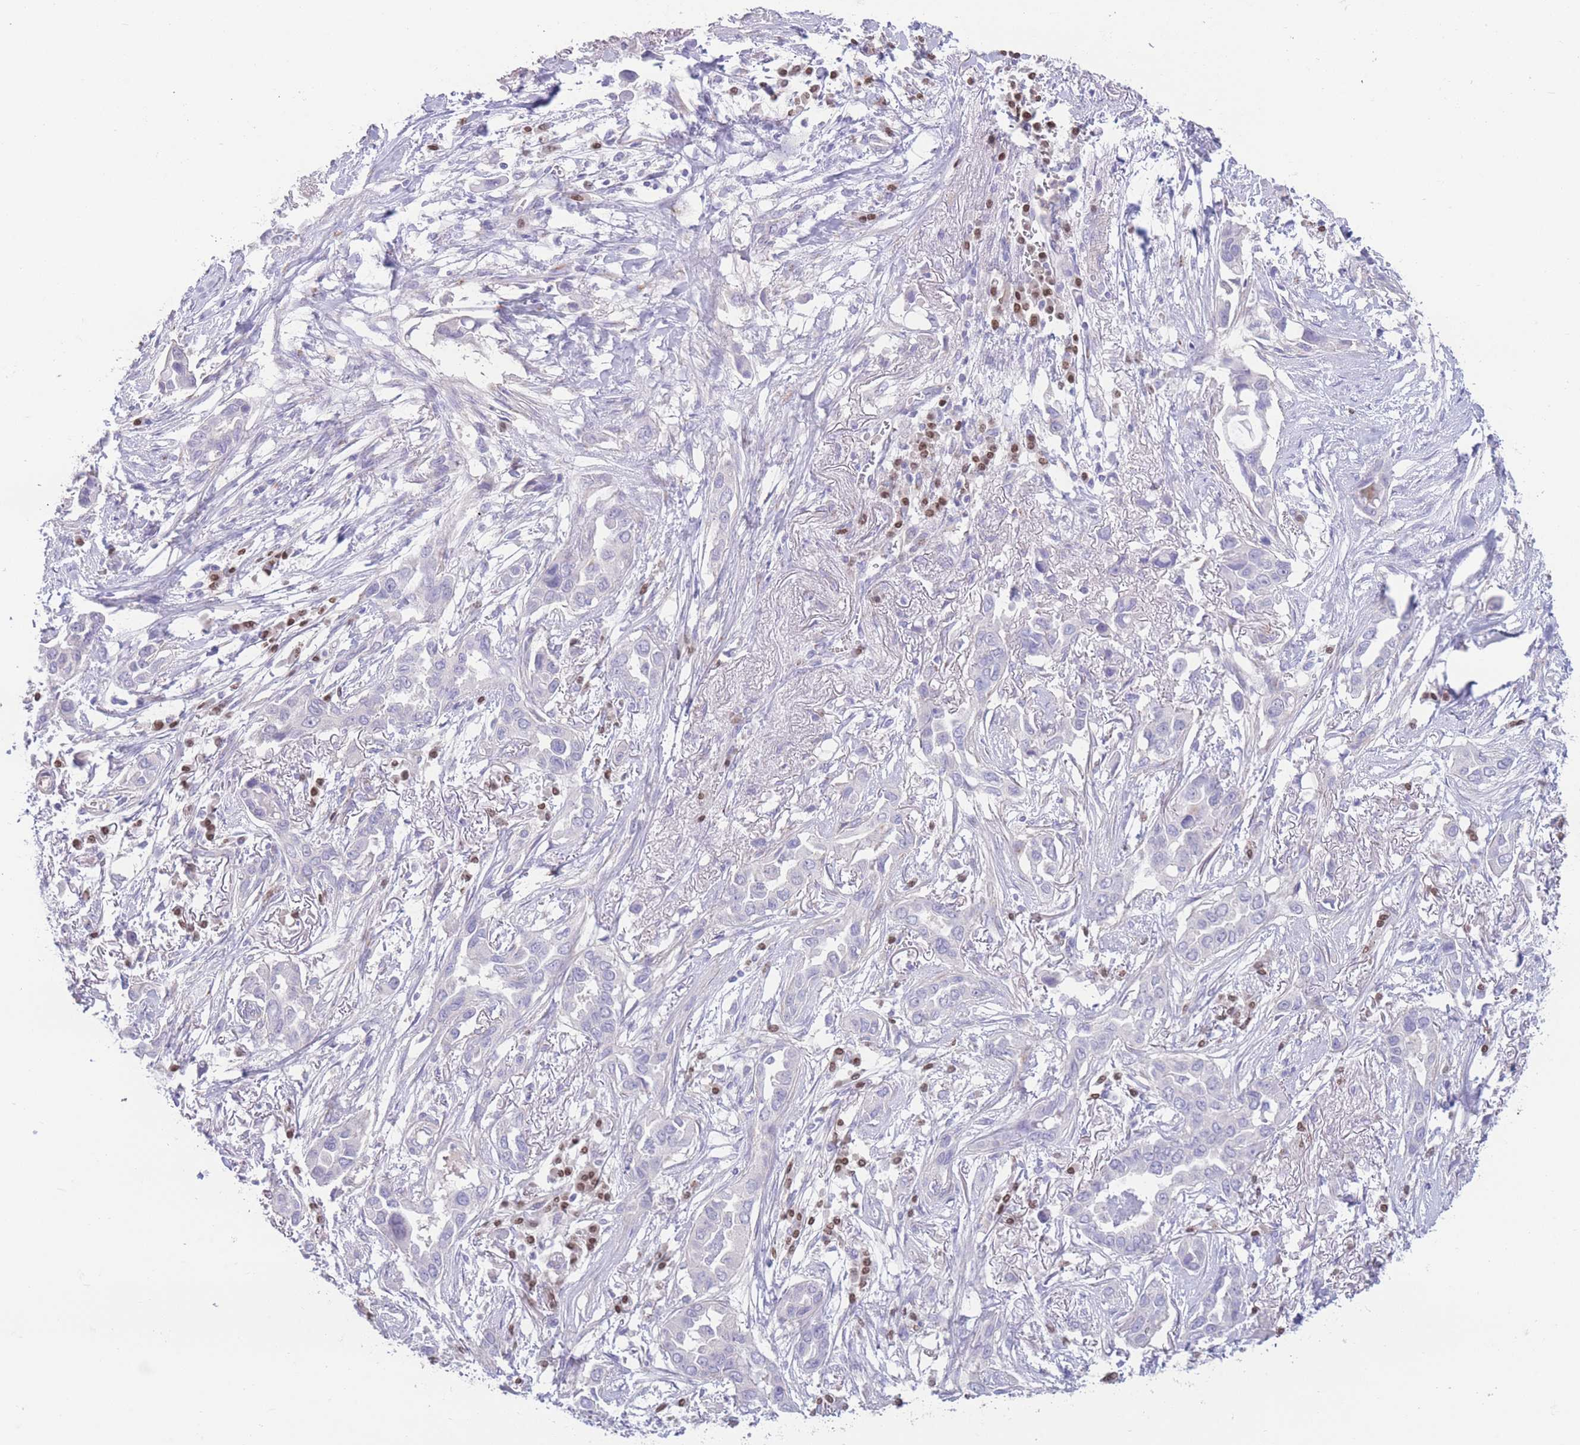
{"staining": {"intensity": "negative", "quantity": "none", "location": "none"}, "tissue": "lung cancer", "cell_type": "Tumor cells", "image_type": "cancer", "snomed": [{"axis": "morphology", "description": "Adenocarcinoma, NOS"}, {"axis": "topography", "description": "Lung"}], "caption": "An immunohistochemistry photomicrograph of lung adenocarcinoma is shown. There is no staining in tumor cells of lung adenocarcinoma. Brightfield microscopy of immunohistochemistry (IHC) stained with DAB (brown) and hematoxylin (blue), captured at high magnification.", "gene": "BHLHA15", "patient": {"sex": "female", "age": 76}}